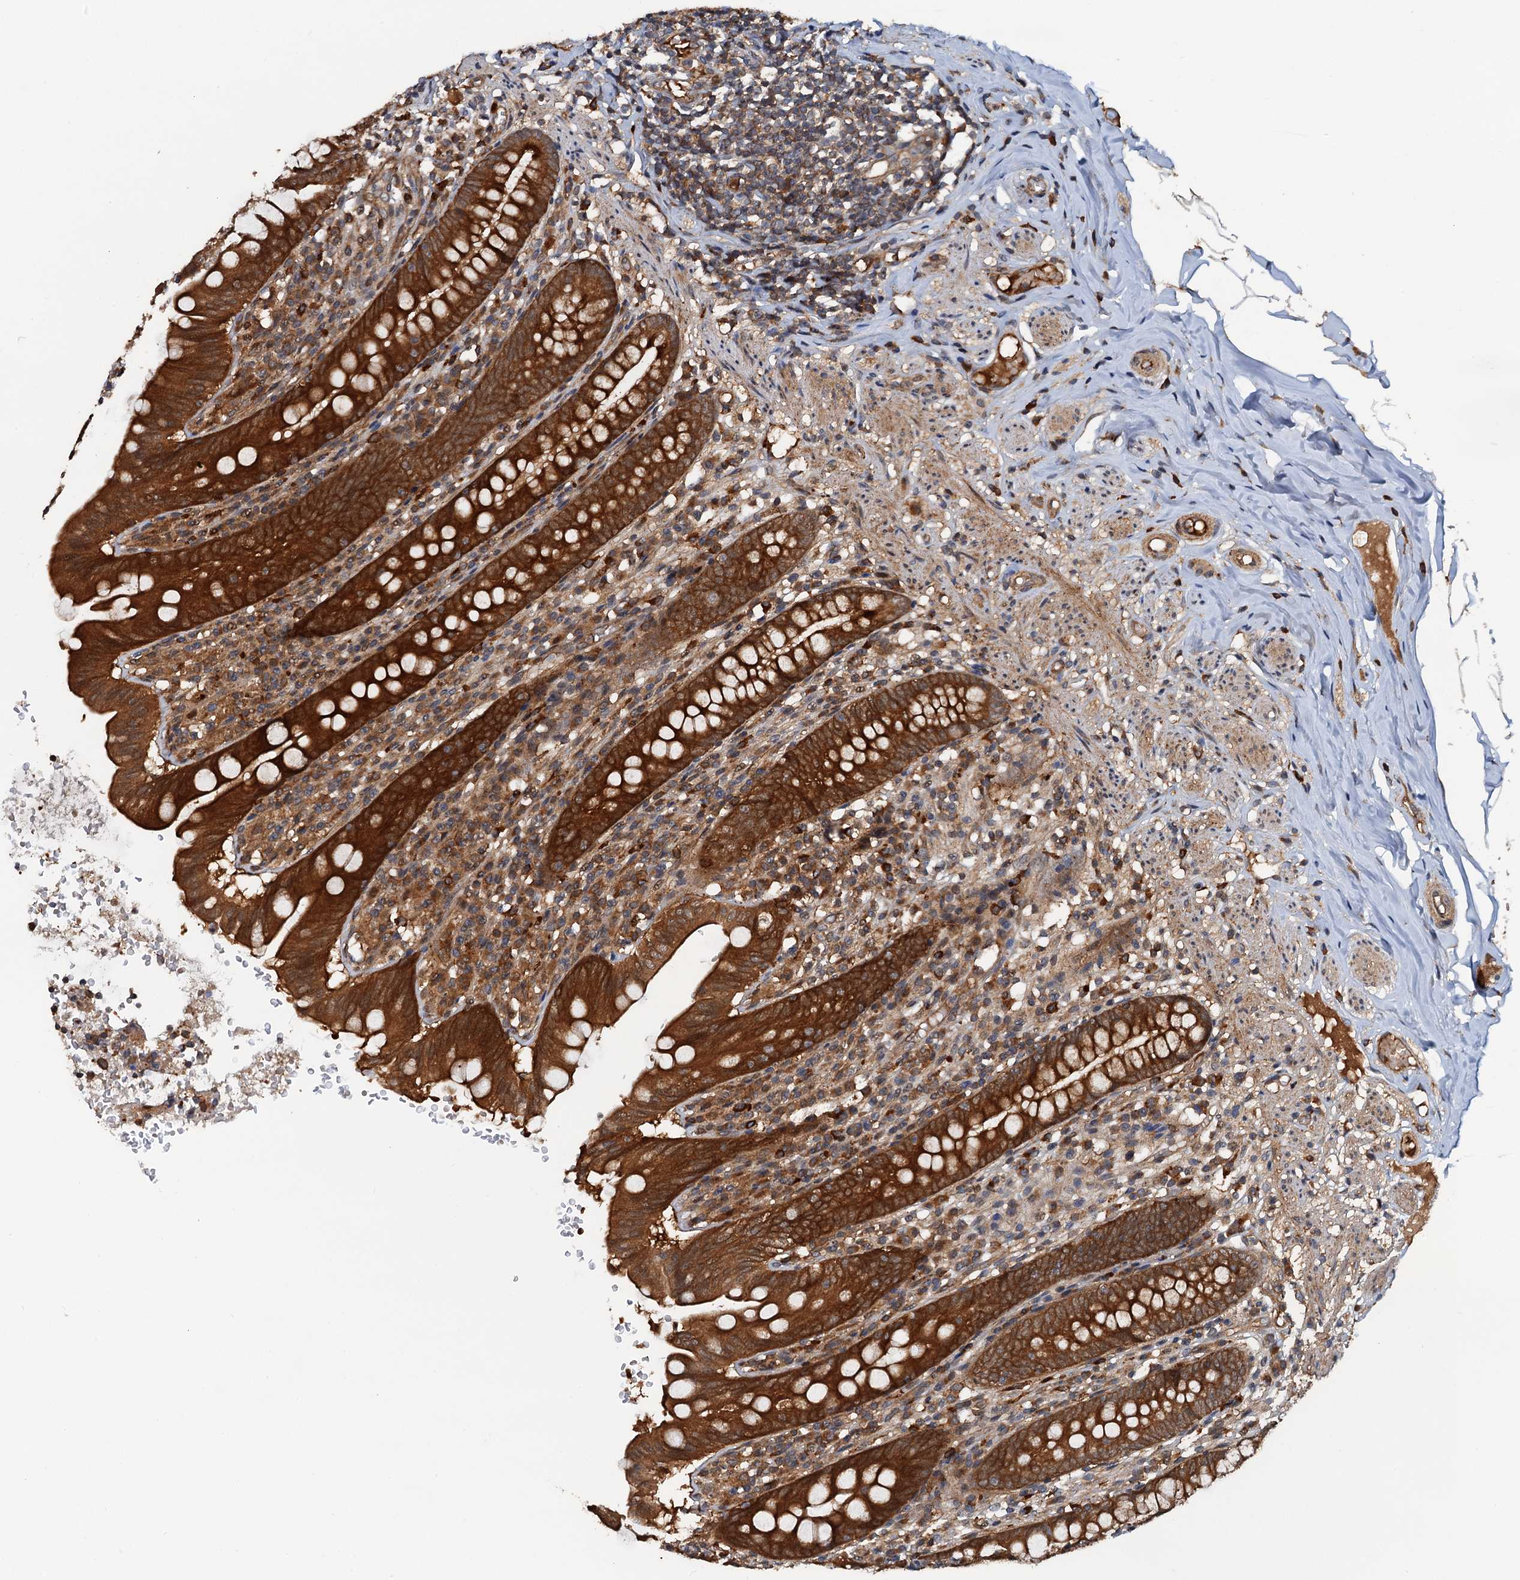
{"staining": {"intensity": "strong", "quantity": ">75%", "location": "cytoplasmic/membranous"}, "tissue": "appendix", "cell_type": "Glandular cells", "image_type": "normal", "snomed": [{"axis": "morphology", "description": "Normal tissue, NOS"}, {"axis": "topography", "description": "Appendix"}], "caption": "Strong cytoplasmic/membranous positivity is present in about >75% of glandular cells in unremarkable appendix.", "gene": "AAGAB", "patient": {"sex": "male", "age": 55}}